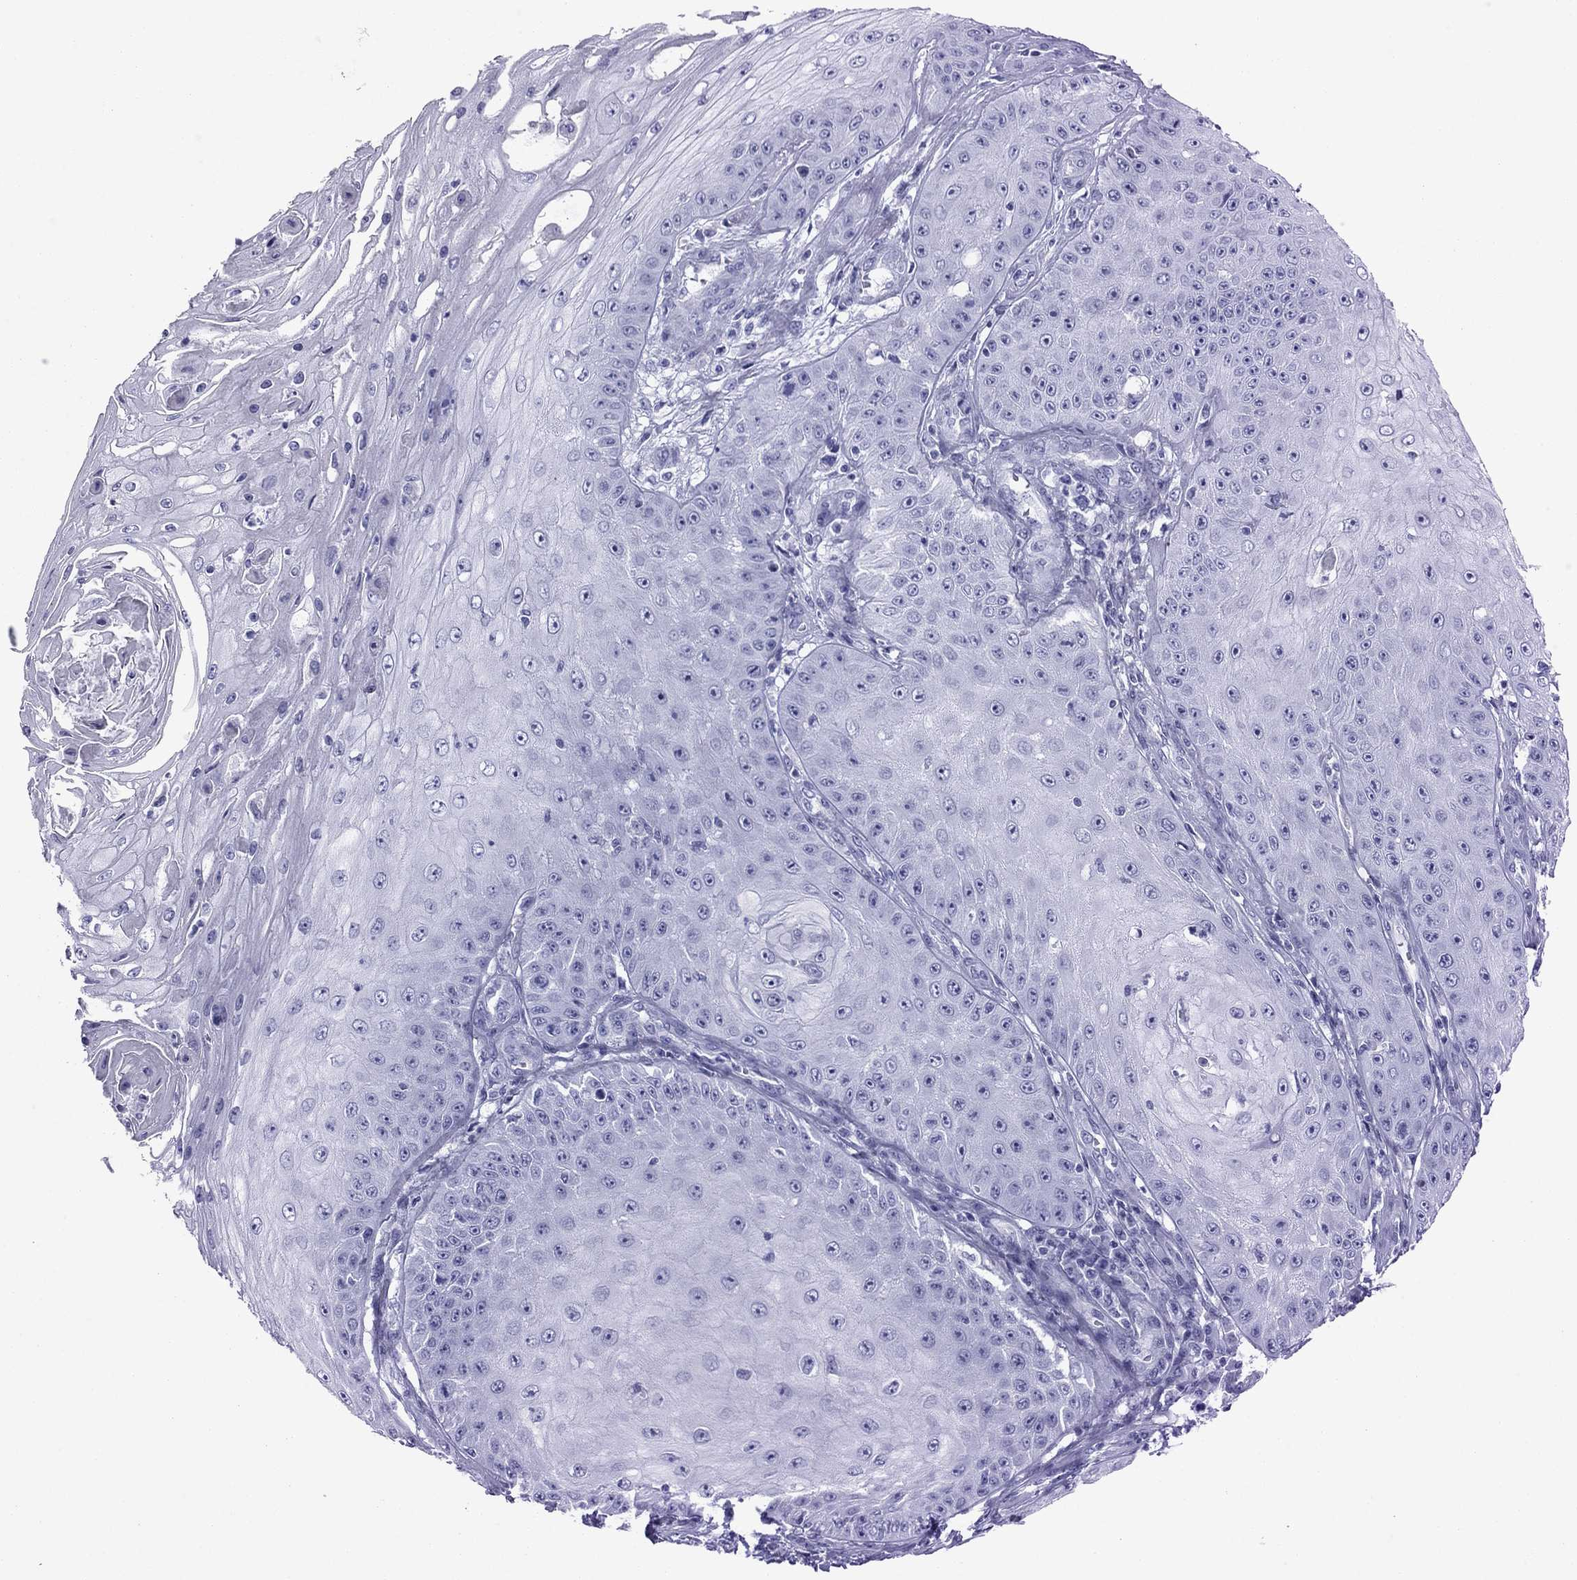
{"staining": {"intensity": "negative", "quantity": "none", "location": "none"}, "tissue": "skin cancer", "cell_type": "Tumor cells", "image_type": "cancer", "snomed": [{"axis": "morphology", "description": "Squamous cell carcinoma, NOS"}, {"axis": "topography", "description": "Skin"}], "caption": "The photomicrograph displays no significant staining in tumor cells of skin cancer (squamous cell carcinoma).", "gene": "ATP4A", "patient": {"sex": "male", "age": 70}}